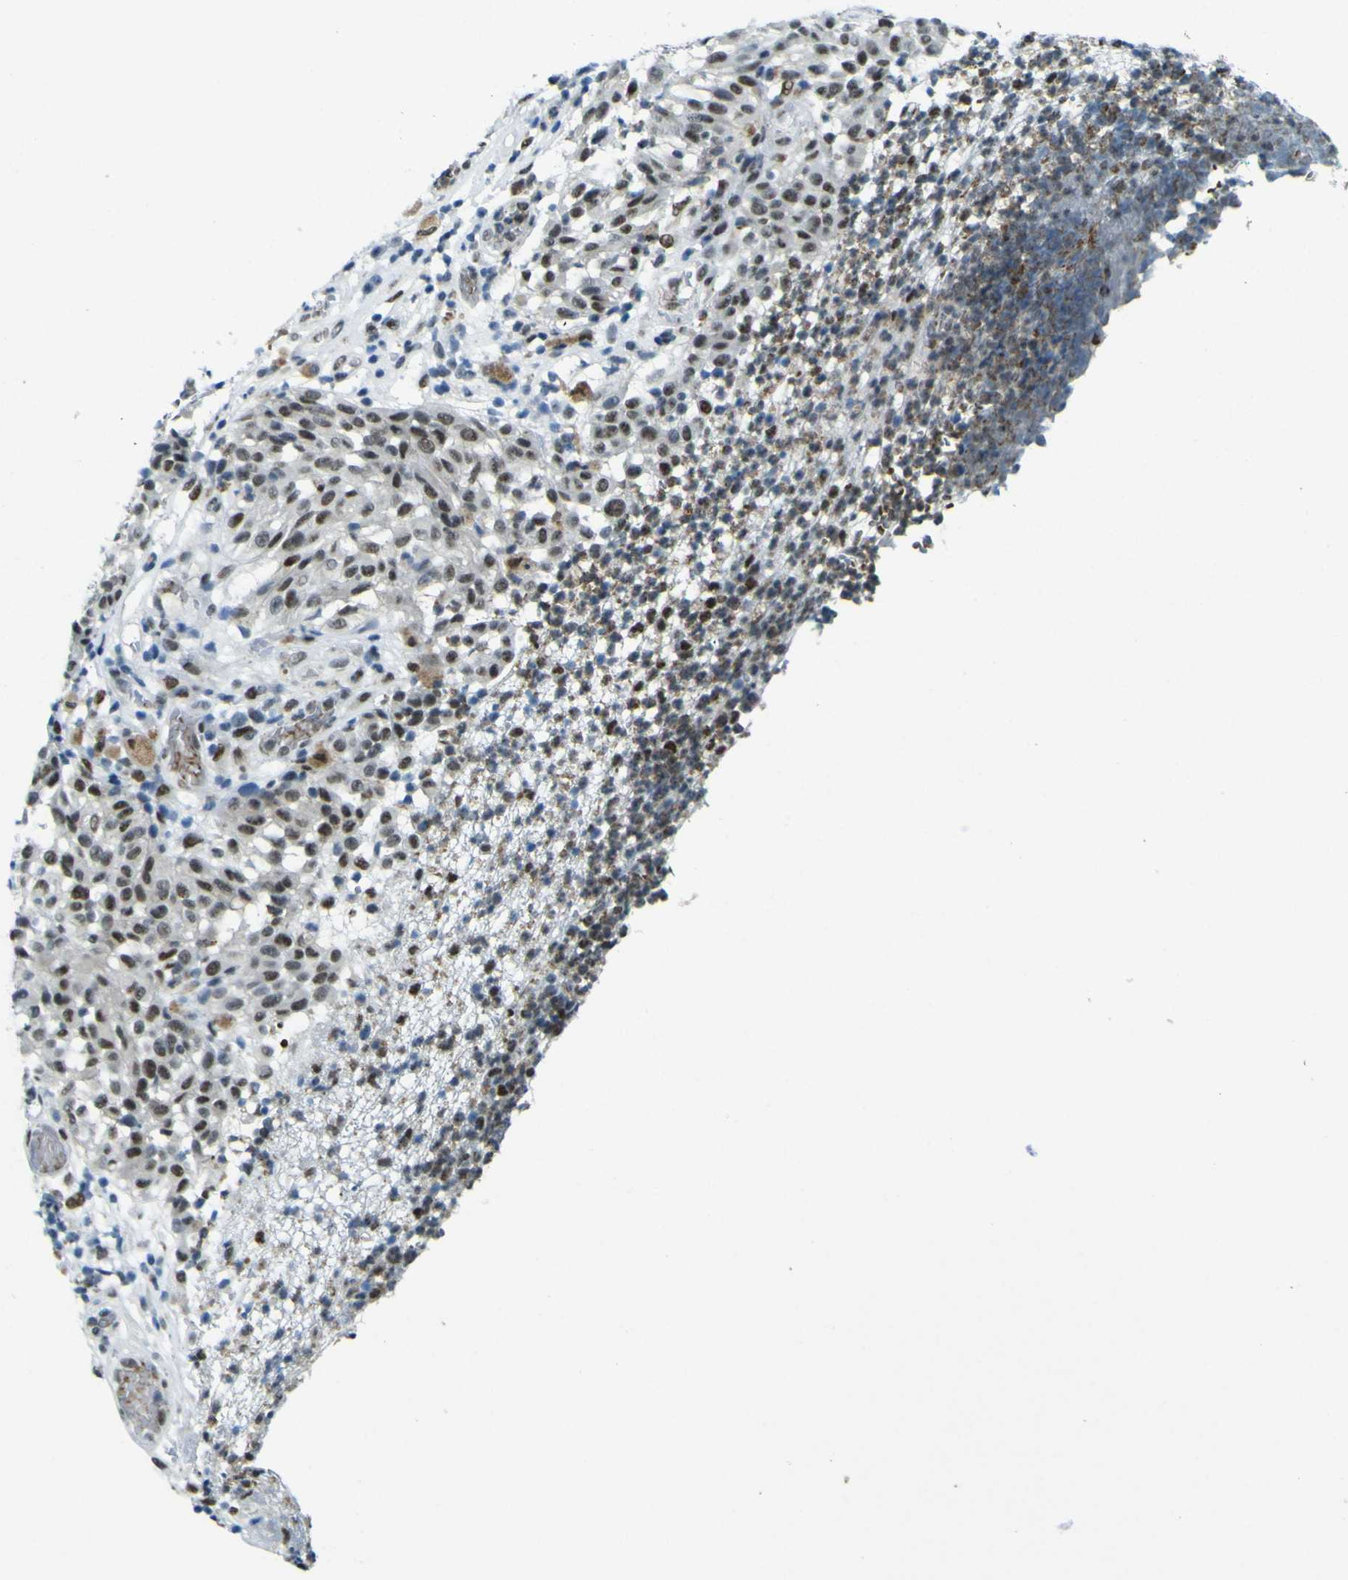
{"staining": {"intensity": "moderate", "quantity": ">75%", "location": "nuclear"}, "tissue": "melanoma", "cell_type": "Tumor cells", "image_type": "cancer", "snomed": [{"axis": "morphology", "description": "Malignant melanoma, NOS"}, {"axis": "topography", "description": "Skin"}], "caption": "Approximately >75% of tumor cells in malignant melanoma reveal moderate nuclear protein staining as visualized by brown immunohistochemical staining.", "gene": "CEBPG", "patient": {"sex": "female", "age": 46}}